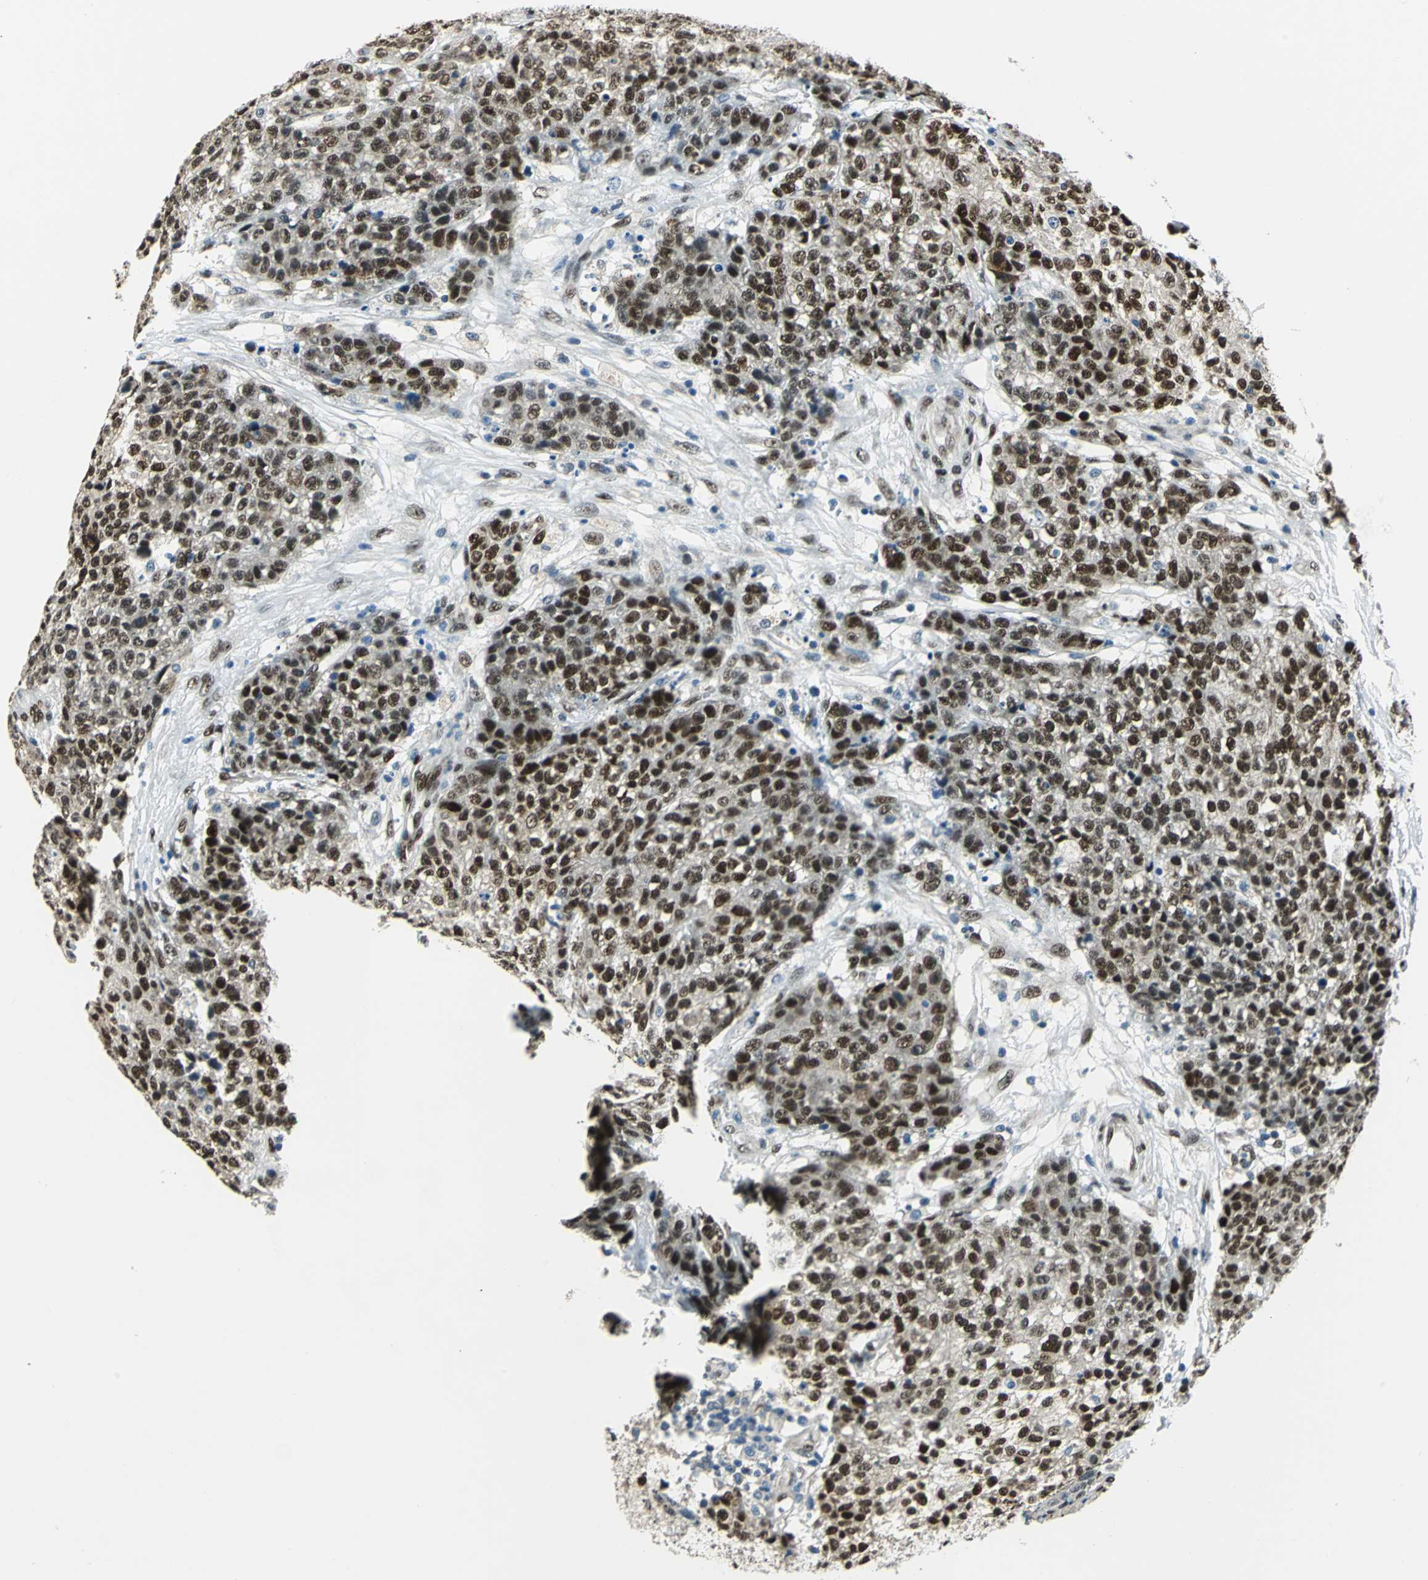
{"staining": {"intensity": "strong", "quantity": ">75%", "location": "nuclear"}, "tissue": "ovarian cancer", "cell_type": "Tumor cells", "image_type": "cancer", "snomed": [{"axis": "morphology", "description": "Carcinoma, endometroid"}, {"axis": "topography", "description": "Ovary"}], "caption": "Immunohistochemistry (IHC) image of human ovarian cancer stained for a protein (brown), which exhibits high levels of strong nuclear expression in about >75% of tumor cells.", "gene": "NFIA", "patient": {"sex": "female", "age": 42}}